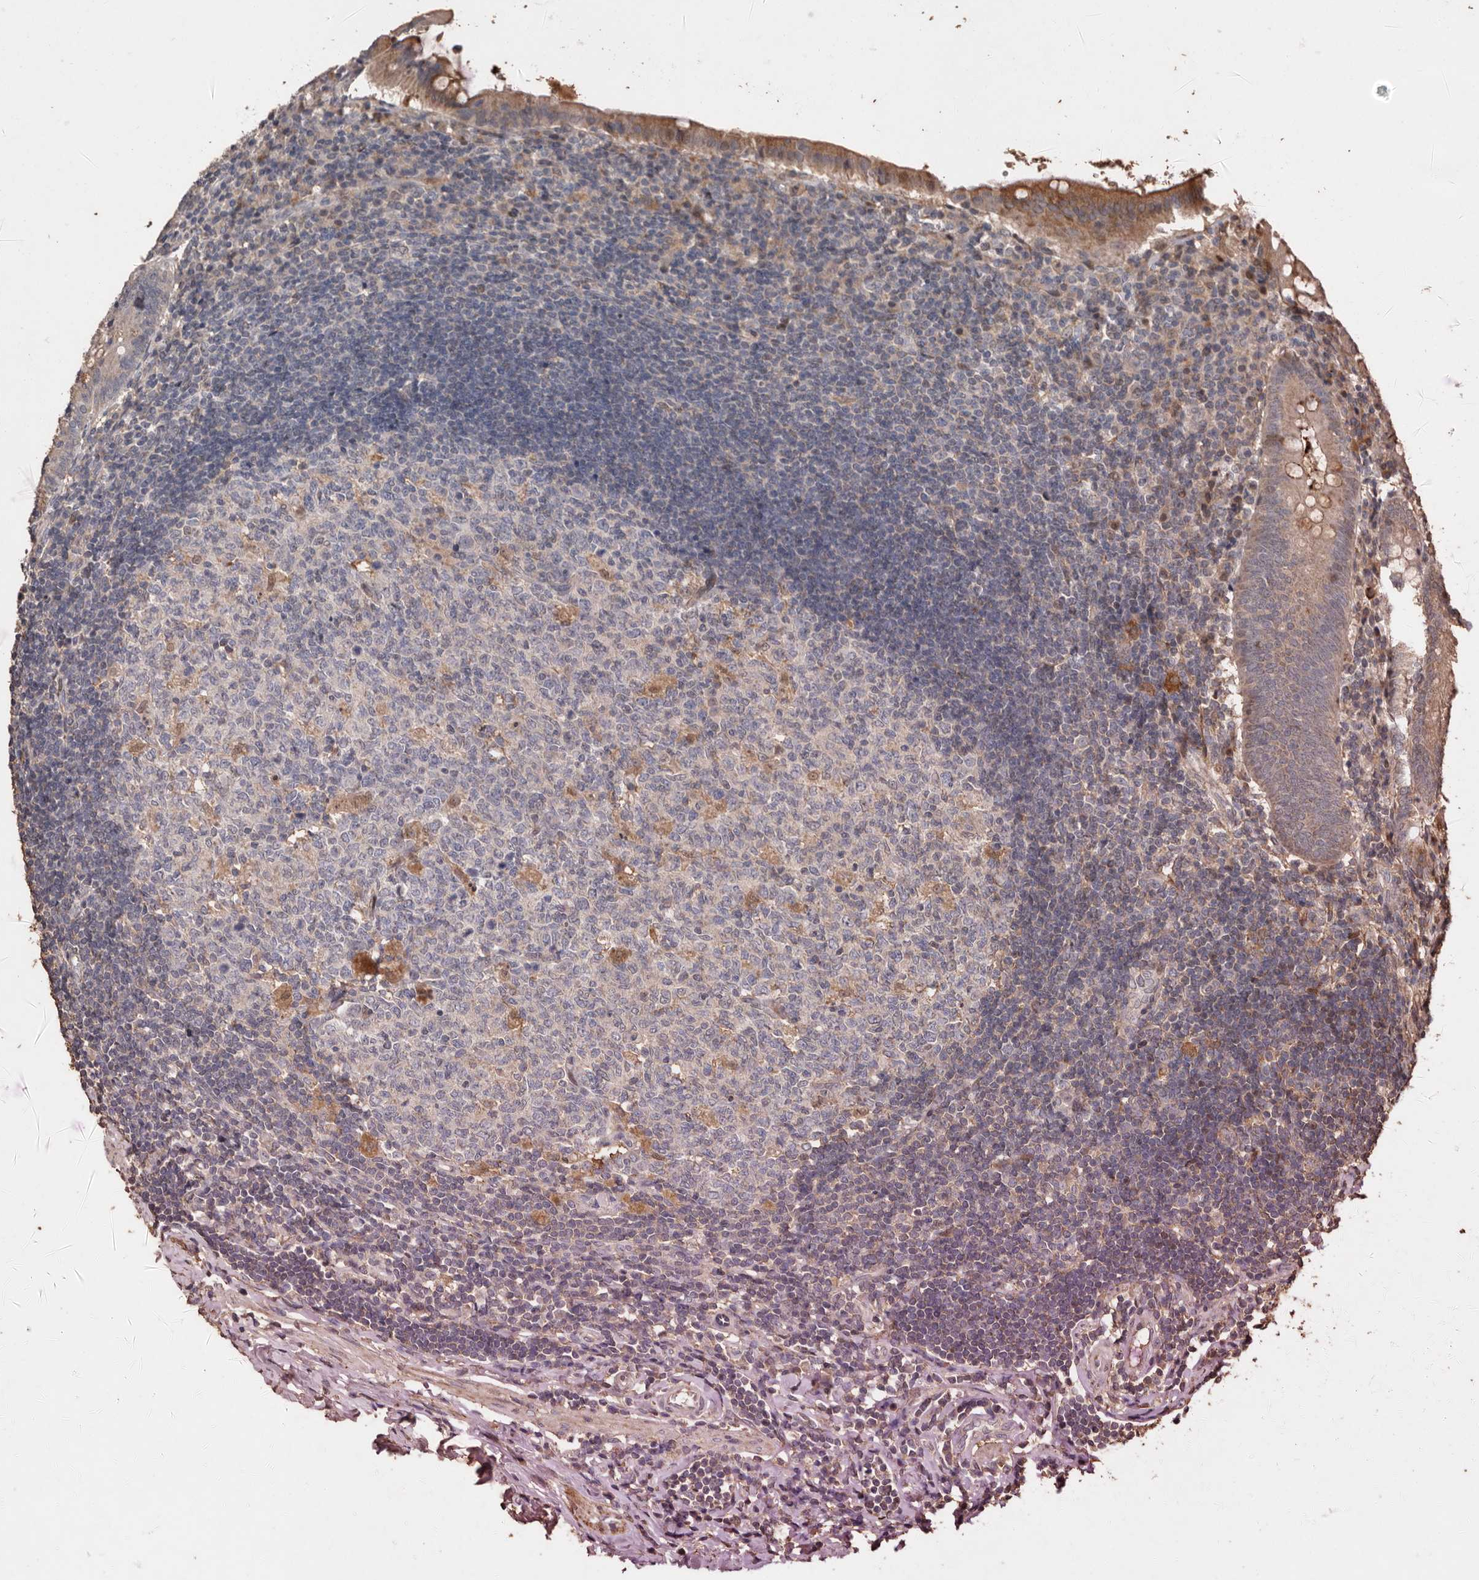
{"staining": {"intensity": "moderate", "quantity": ">75%", "location": "cytoplasmic/membranous"}, "tissue": "appendix", "cell_type": "Glandular cells", "image_type": "normal", "snomed": [{"axis": "morphology", "description": "Normal tissue, NOS"}, {"axis": "topography", "description": "Appendix"}], "caption": "Protein expression analysis of unremarkable appendix shows moderate cytoplasmic/membranous positivity in about >75% of glandular cells.", "gene": "RANBP17", "patient": {"sex": "female", "age": 54}}